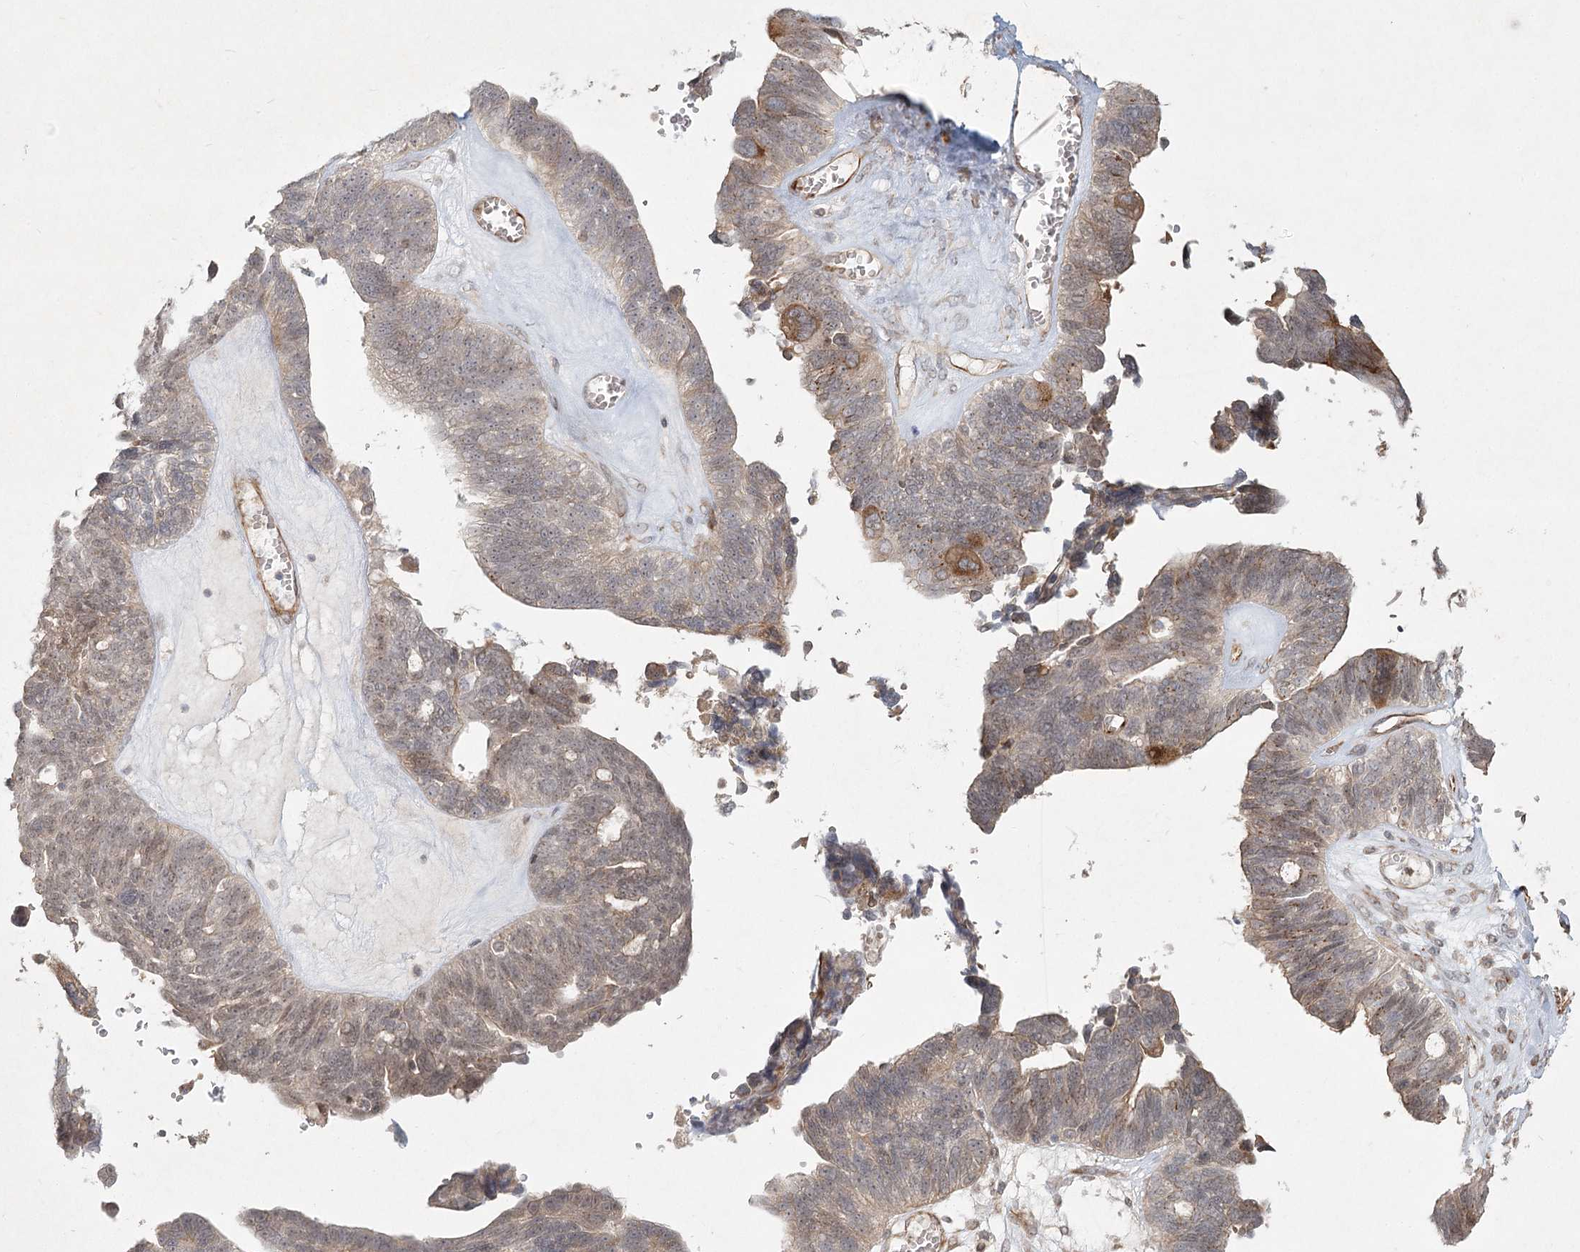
{"staining": {"intensity": "moderate", "quantity": "<25%", "location": "cytoplasmic/membranous"}, "tissue": "ovarian cancer", "cell_type": "Tumor cells", "image_type": "cancer", "snomed": [{"axis": "morphology", "description": "Cystadenocarcinoma, serous, NOS"}, {"axis": "topography", "description": "Ovary"}], "caption": "Human ovarian cancer (serous cystadenocarcinoma) stained for a protein (brown) reveals moderate cytoplasmic/membranous positive expression in approximately <25% of tumor cells.", "gene": "LRP2BP", "patient": {"sex": "female", "age": 79}}